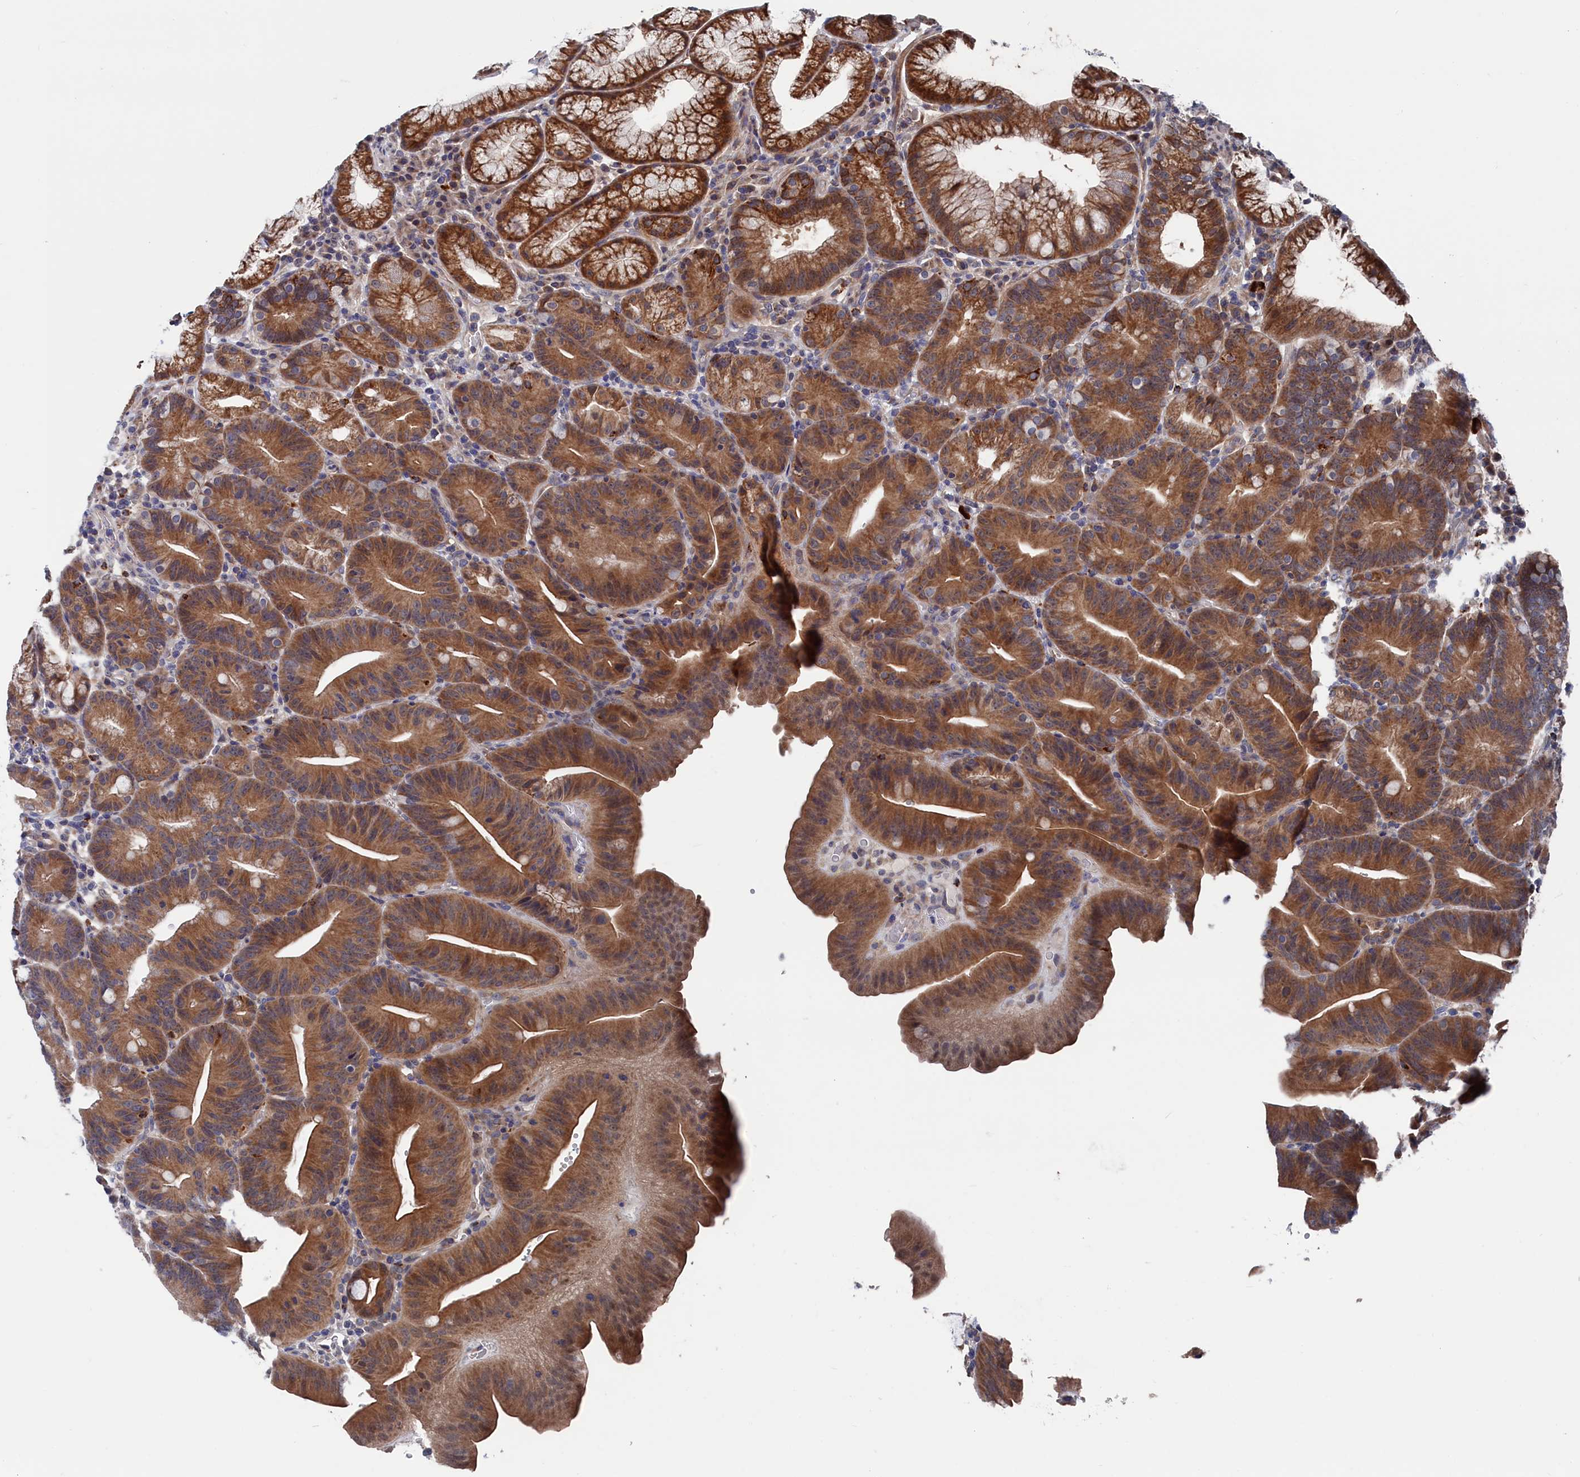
{"staining": {"intensity": "moderate", "quantity": ">75%", "location": "cytoplasmic/membranous"}, "tissue": "duodenum", "cell_type": "Glandular cells", "image_type": "normal", "snomed": [{"axis": "morphology", "description": "Normal tissue, NOS"}, {"axis": "topography", "description": "Duodenum"}], "caption": "DAB (3,3'-diaminobenzidine) immunohistochemical staining of benign duodenum displays moderate cytoplasmic/membranous protein positivity in approximately >75% of glandular cells.", "gene": "PDE12", "patient": {"sex": "male", "age": 54}}